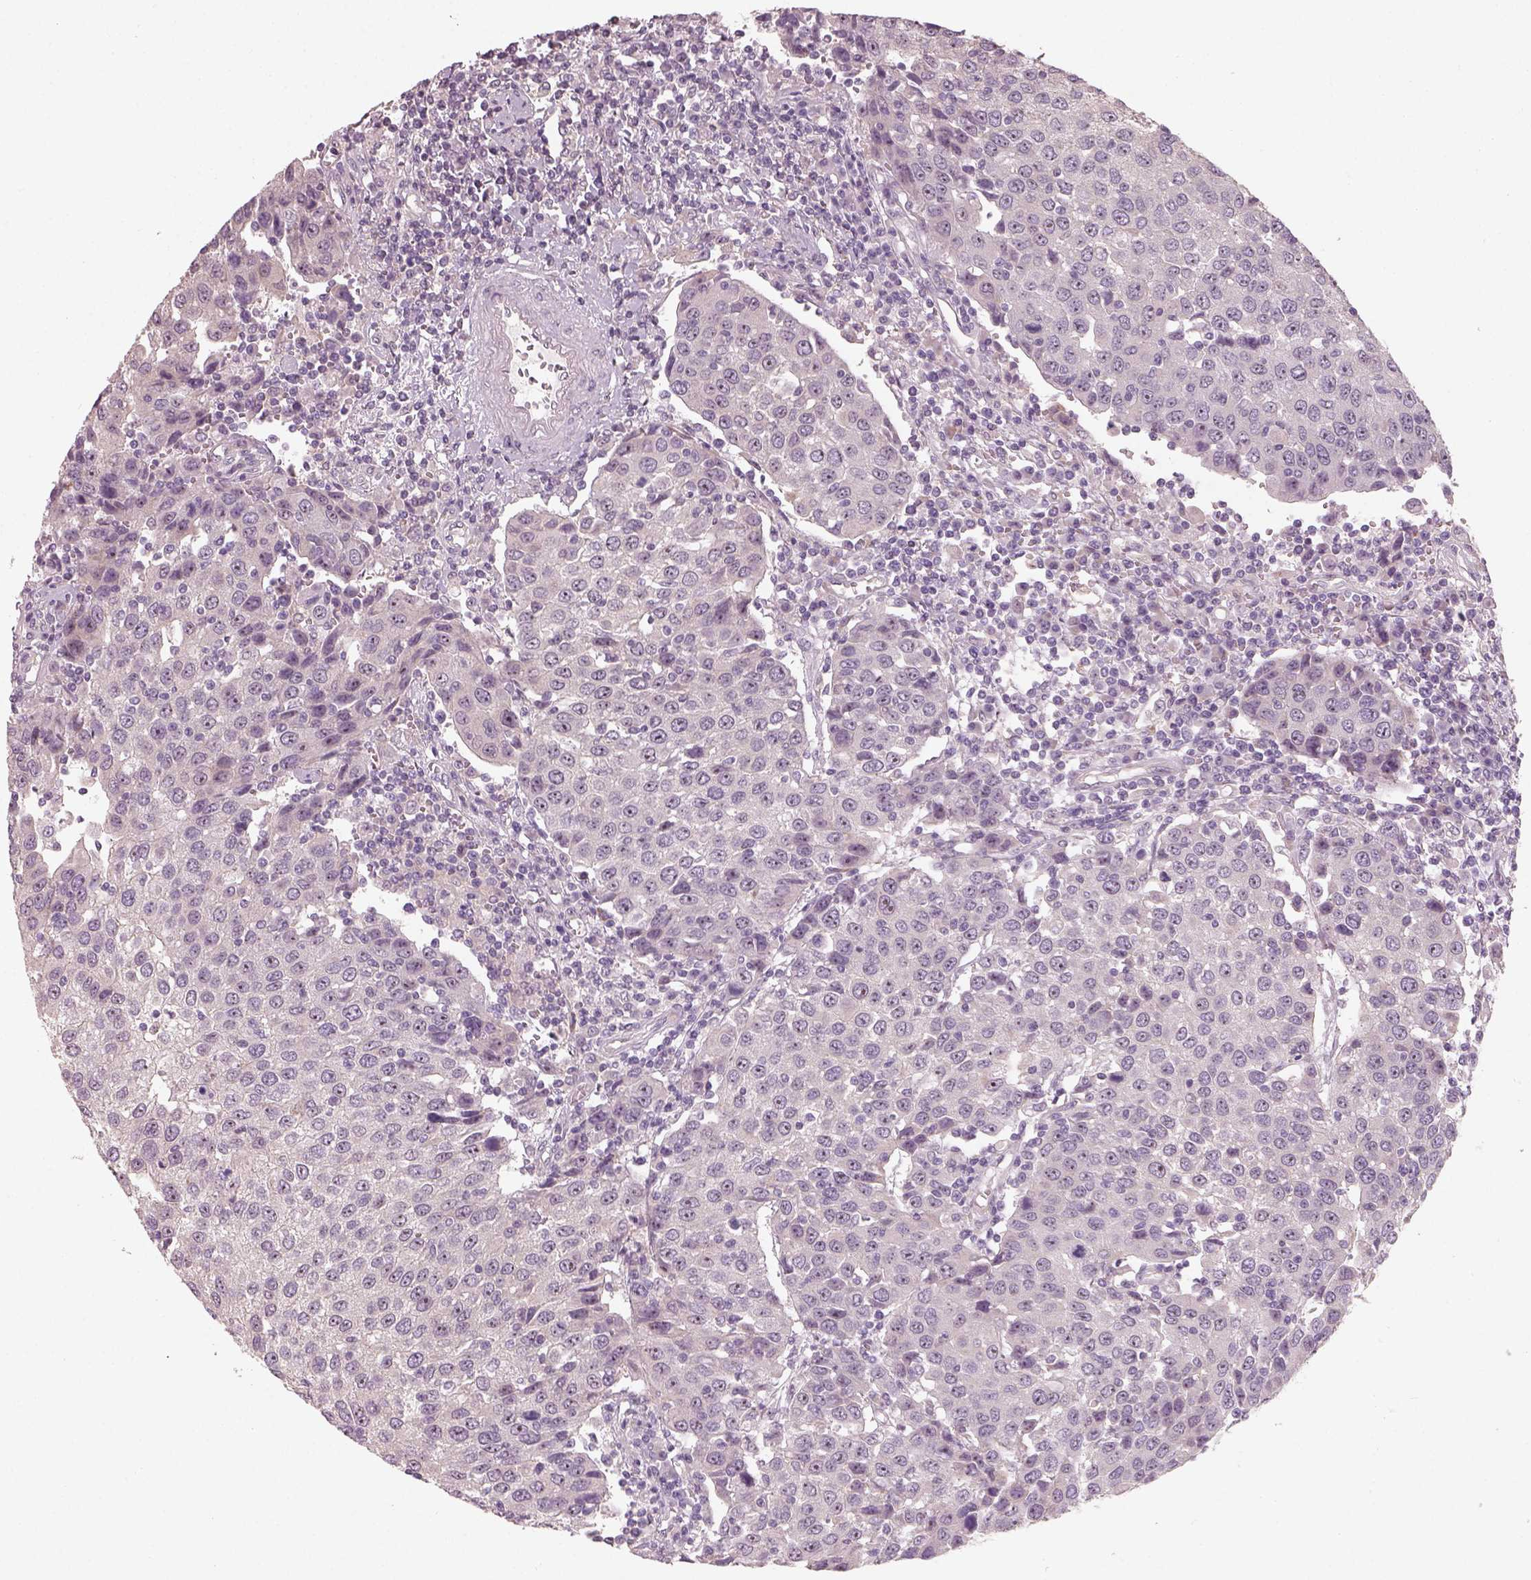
{"staining": {"intensity": "negative", "quantity": "none", "location": "none"}, "tissue": "urothelial cancer", "cell_type": "Tumor cells", "image_type": "cancer", "snomed": [{"axis": "morphology", "description": "Urothelial carcinoma, High grade"}, {"axis": "topography", "description": "Urinary bladder"}], "caption": "DAB immunohistochemical staining of urothelial cancer shows no significant staining in tumor cells.", "gene": "CDS1", "patient": {"sex": "female", "age": 85}}